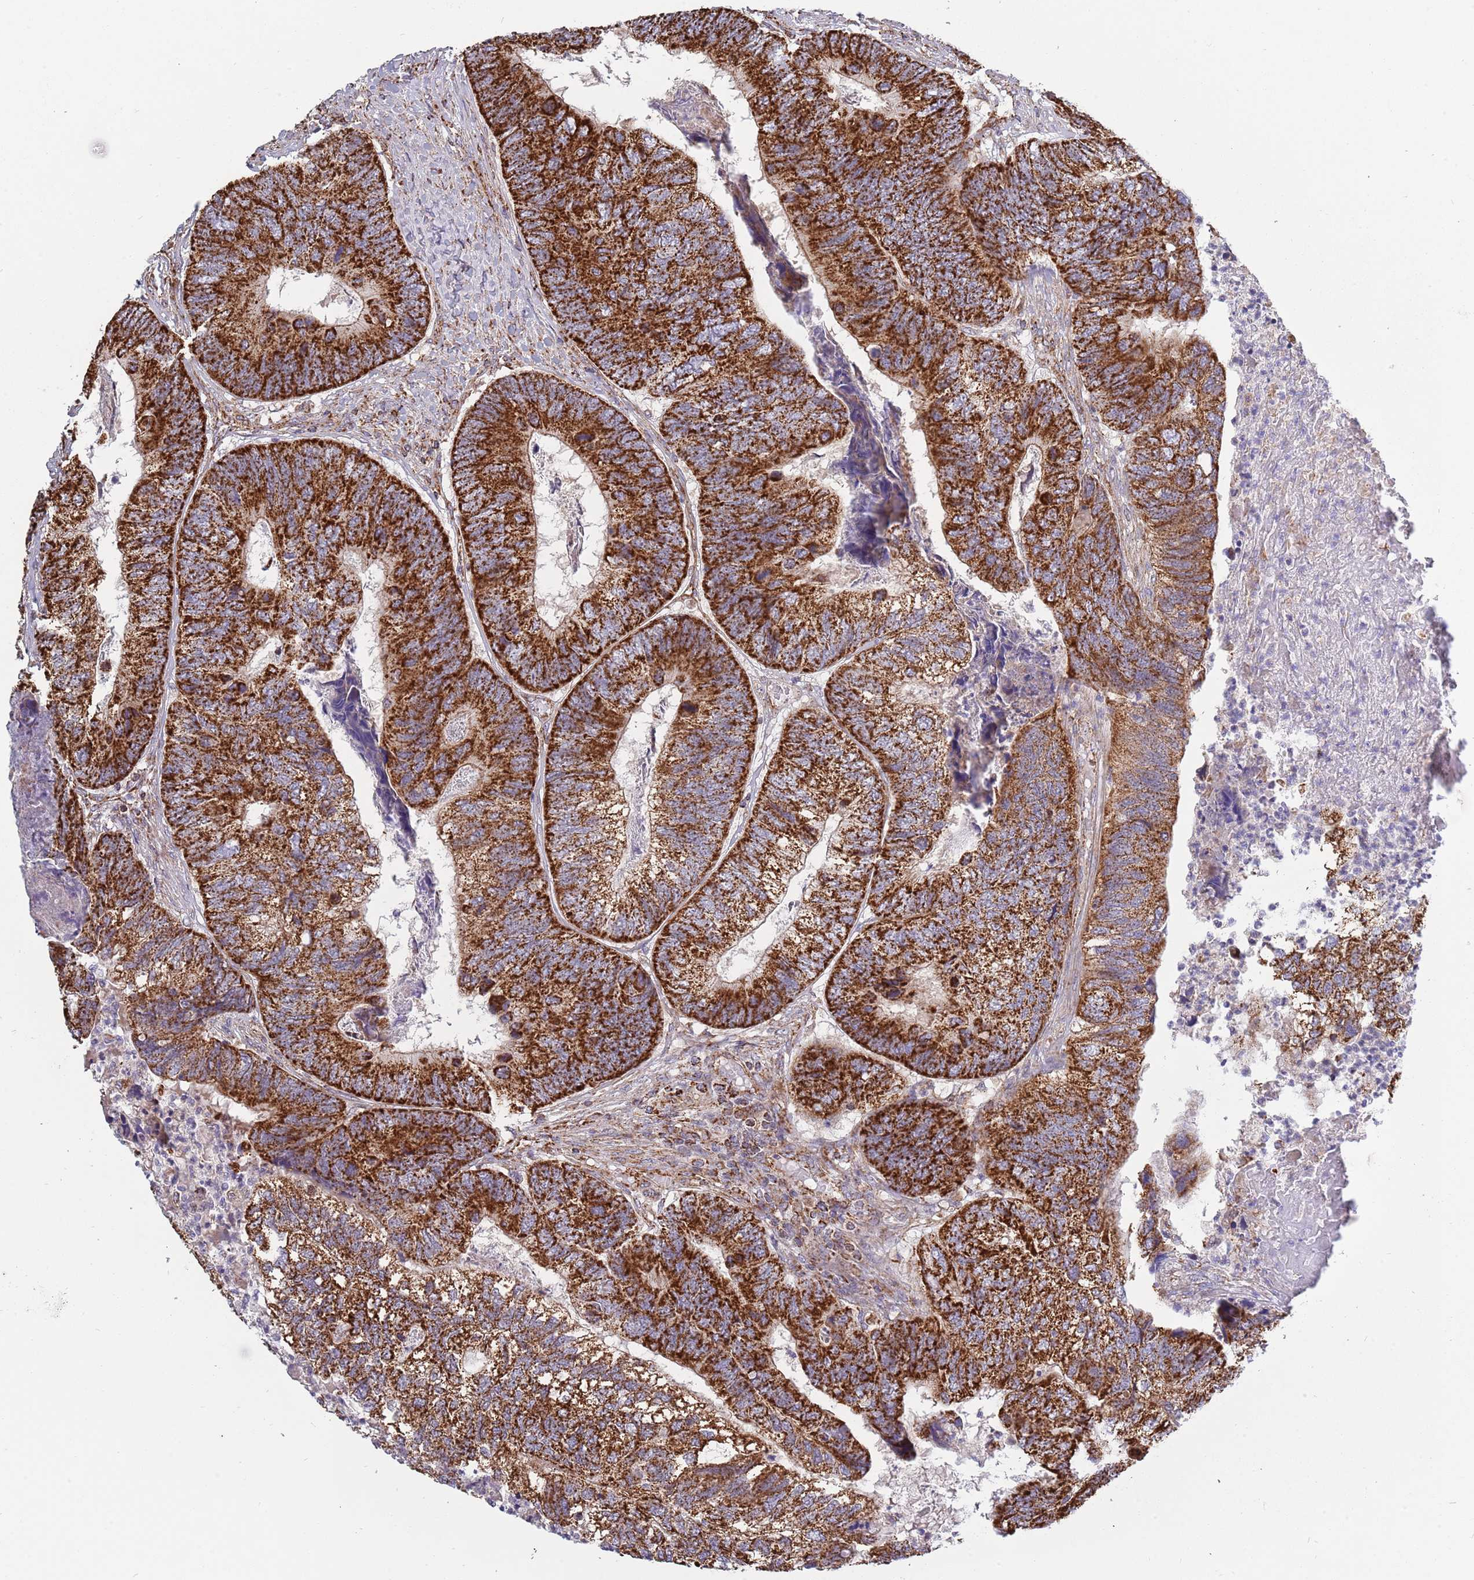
{"staining": {"intensity": "strong", "quantity": ">75%", "location": "cytoplasmic/membranous"}, "tissue": "colorectal cancer", "cell_type": "Tumor cells", "image_type": "cancer", "snomed": [{"axis": "morphology", "description": "Adenocarcinoma, NOS"}, {"axis": "topography", "description": "Colon"}], "caption": "The histopathology image exhibits a brown stain indicating the presence of a protein in the cytoplasmic/membranous of tumor cells in colorectal cancer (adenocarcinoma).", "gene": "VPS16", "patient": {"sex": "female", "age": 67}}